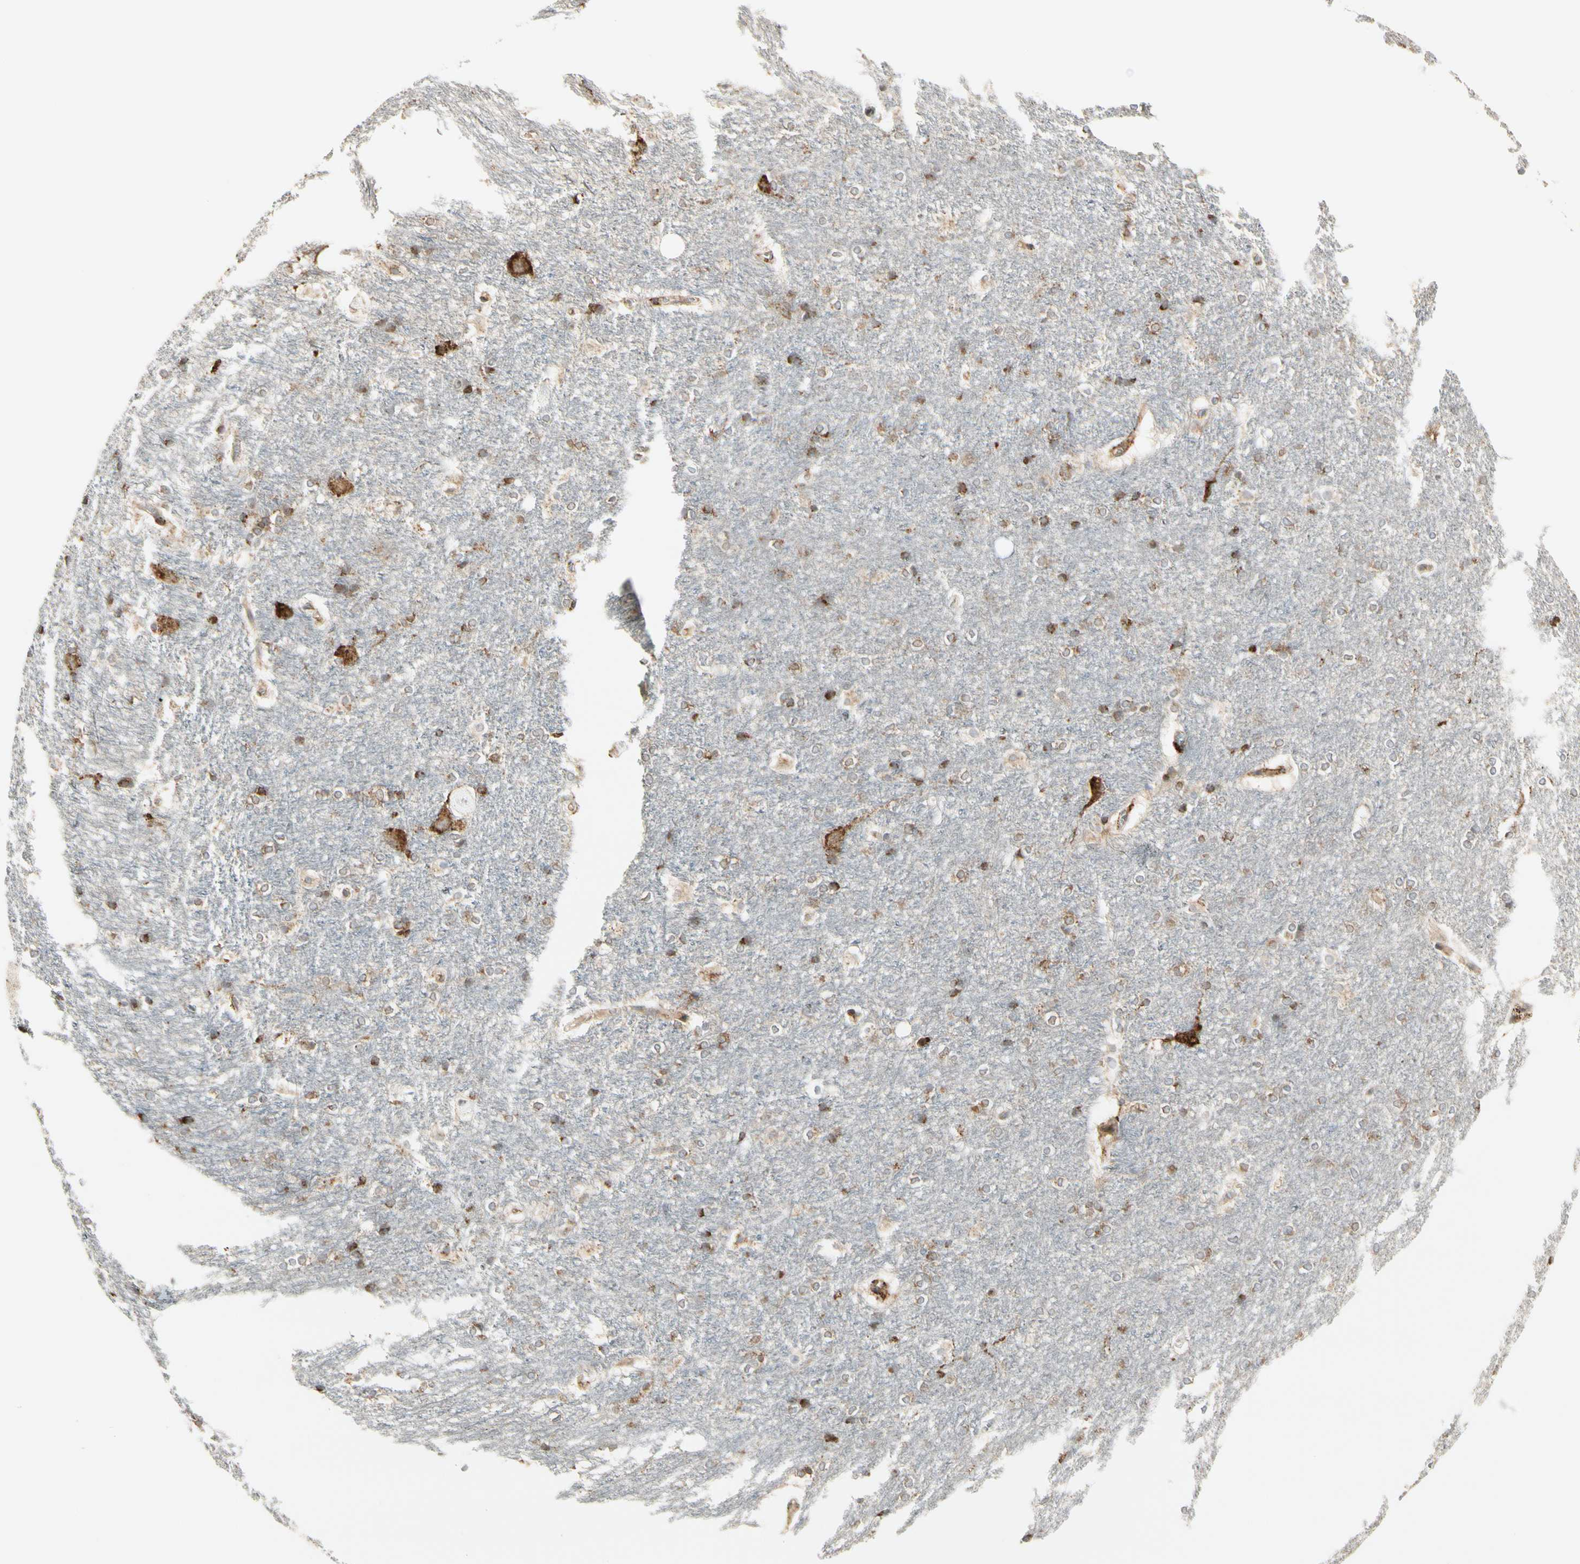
{"staining": {"intensity": "moderate", "quantity": "25%-75%", "location": "cytoplasmic/membranous"}, "tissue": "hippocampus", "cell_type": "Glial cells", "image_type": "normal", "snomed": [{"axis": "morphology", "description": "Normal tissue, NOS"}, {"axis": "topography", "description": "Hippocampus"}], "caption": "Protein staining of normal hippocampus demonstrates moderate cytoplasmic/membranous staining in about 25%-75% of glial cells. Nuclei are stained in blue.", "gene": "HSP90B1", "patient": {"sex": "female", "age": 19}}